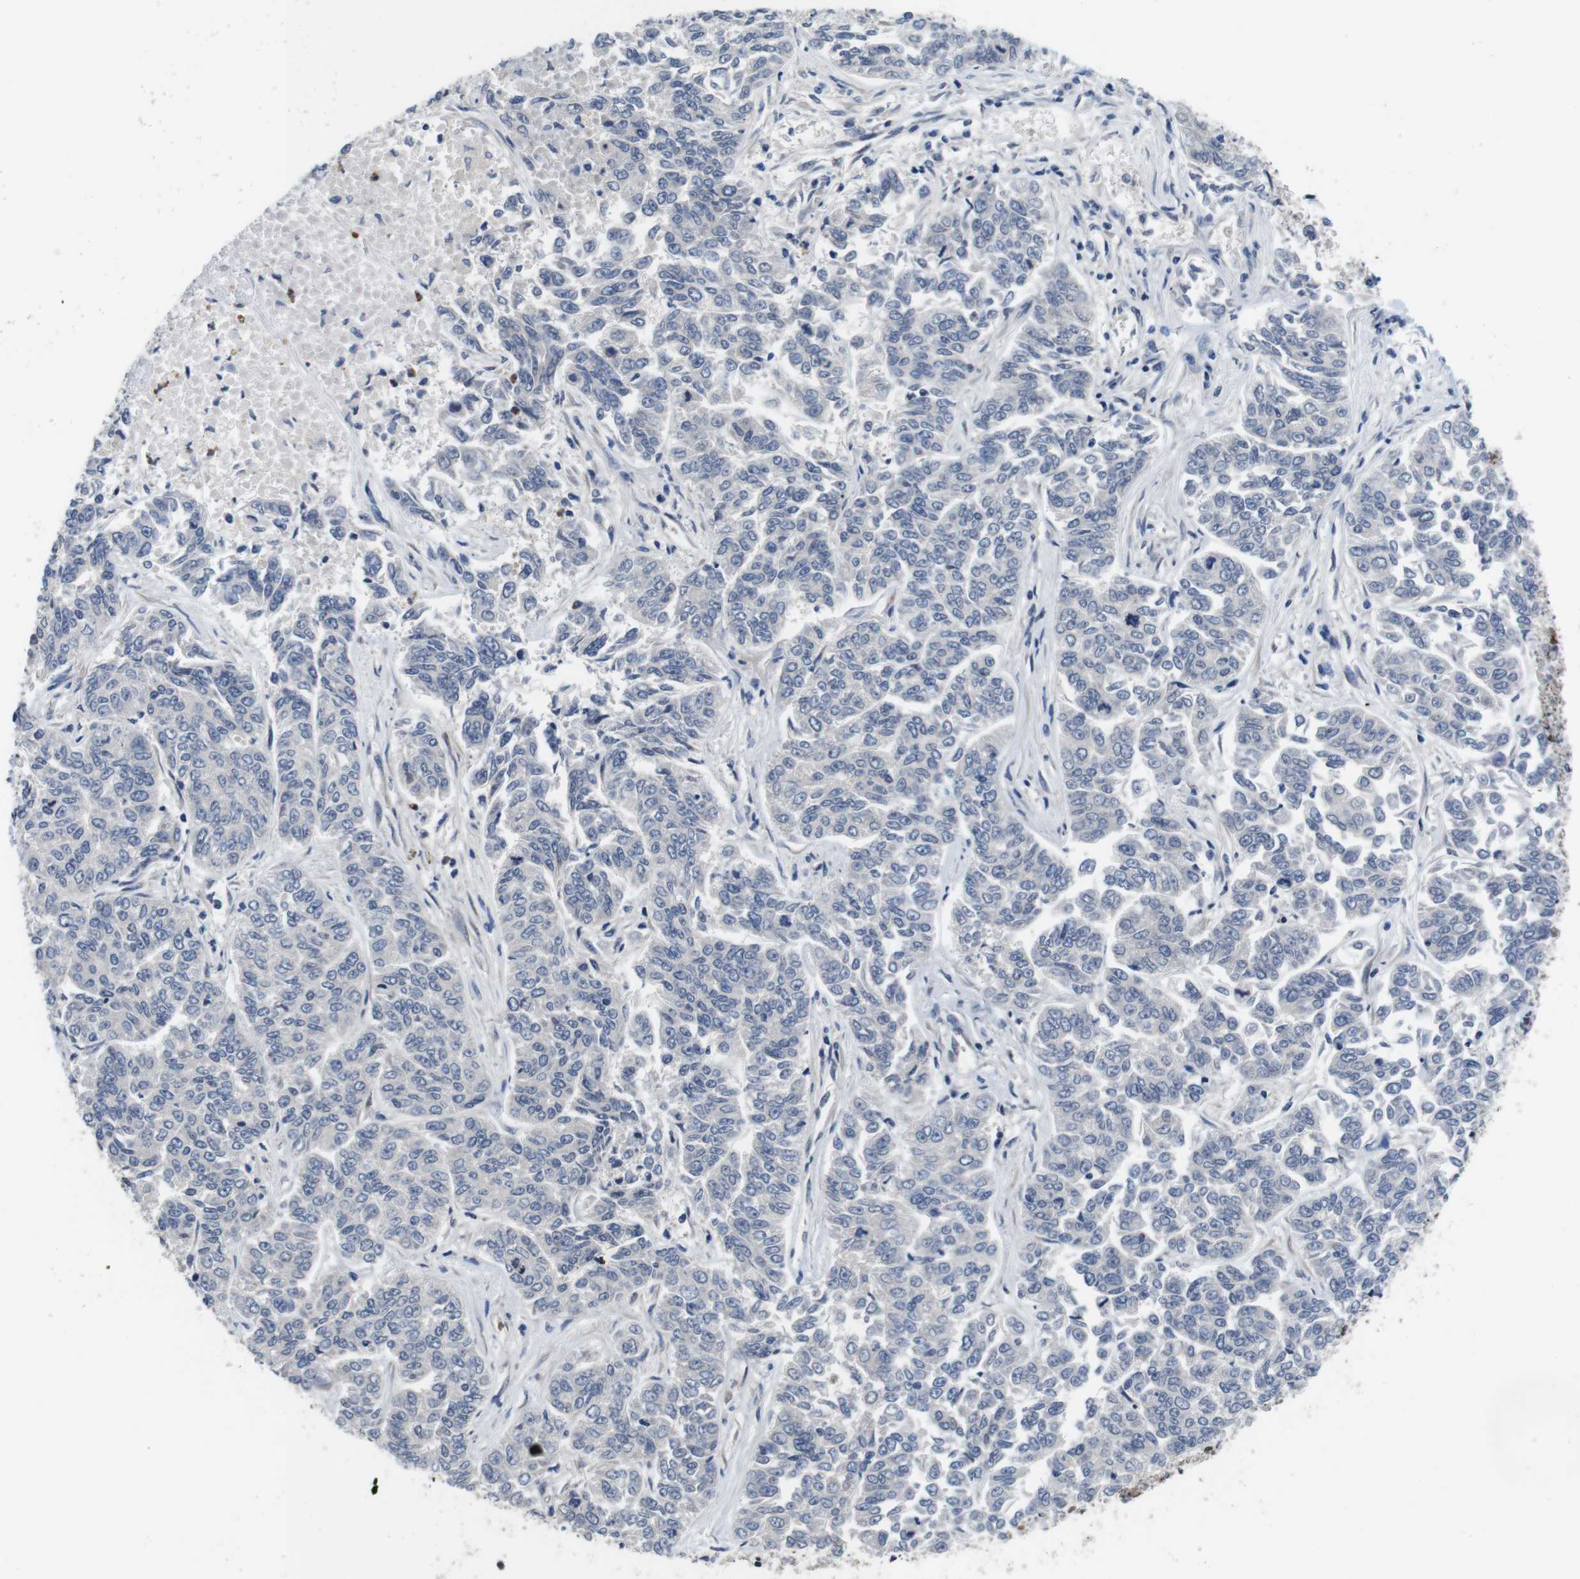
{"staining": {"intensity": "negative", "quantity": "none", "location": "none"}, "tissue": "lung cancer", "cell_type": "Tumor cells", "image_type": "cancer", "snomed": [{"axis": "morphology", "description": "Adenocarcinoma, NOS"}, {"axis": "topography", "description": "Lung"}], "caption": "Image shows no protein positivity in tumor cells of lung cancer tissue.", "gene": "FADD", "patient": {"sex": "male", "age": 84}}